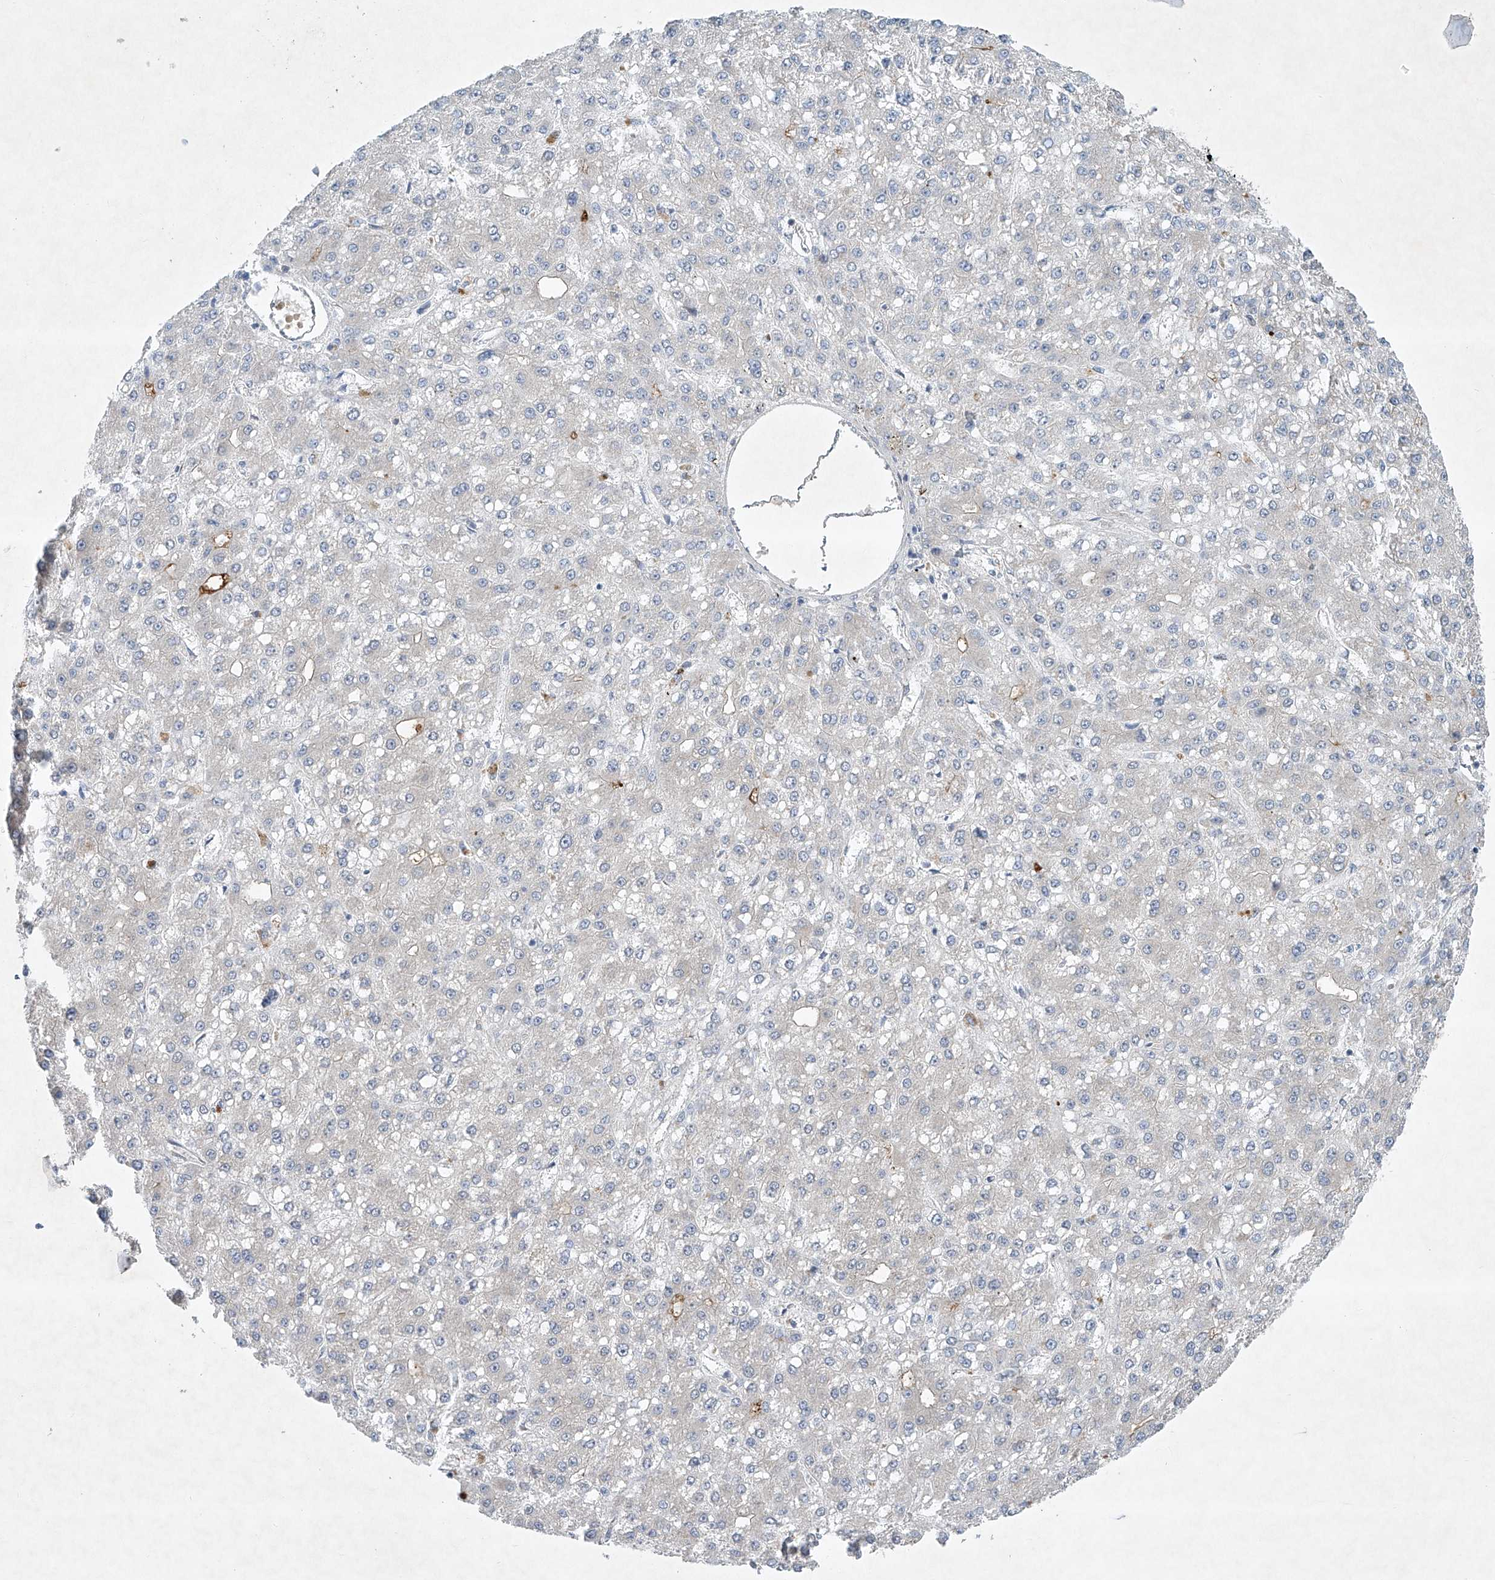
{"staining": {"intensity": "moderate", "quantity": "<25%", "location": "cytoplasmic/membranous"}, "tissue": "liver cancer", "cell_type": "Tumor cells", "image_type": "cancer", "snomed": [{"axis": "morphology", "description": "Carcinoma, Hepatocellular, NOS"}, {"axis": "topography", "description": "Liver"}], "caption": "The immunohistochemical stain highlights moderate cytoplasmic/membranous positivity in tumor cells of hepatocellular carcinoma (liver) tissue. (IHC, brightfield microscopy, high magnification).", "gene": "TJAP1", "patient": {"sex": "male", "age": 67}}